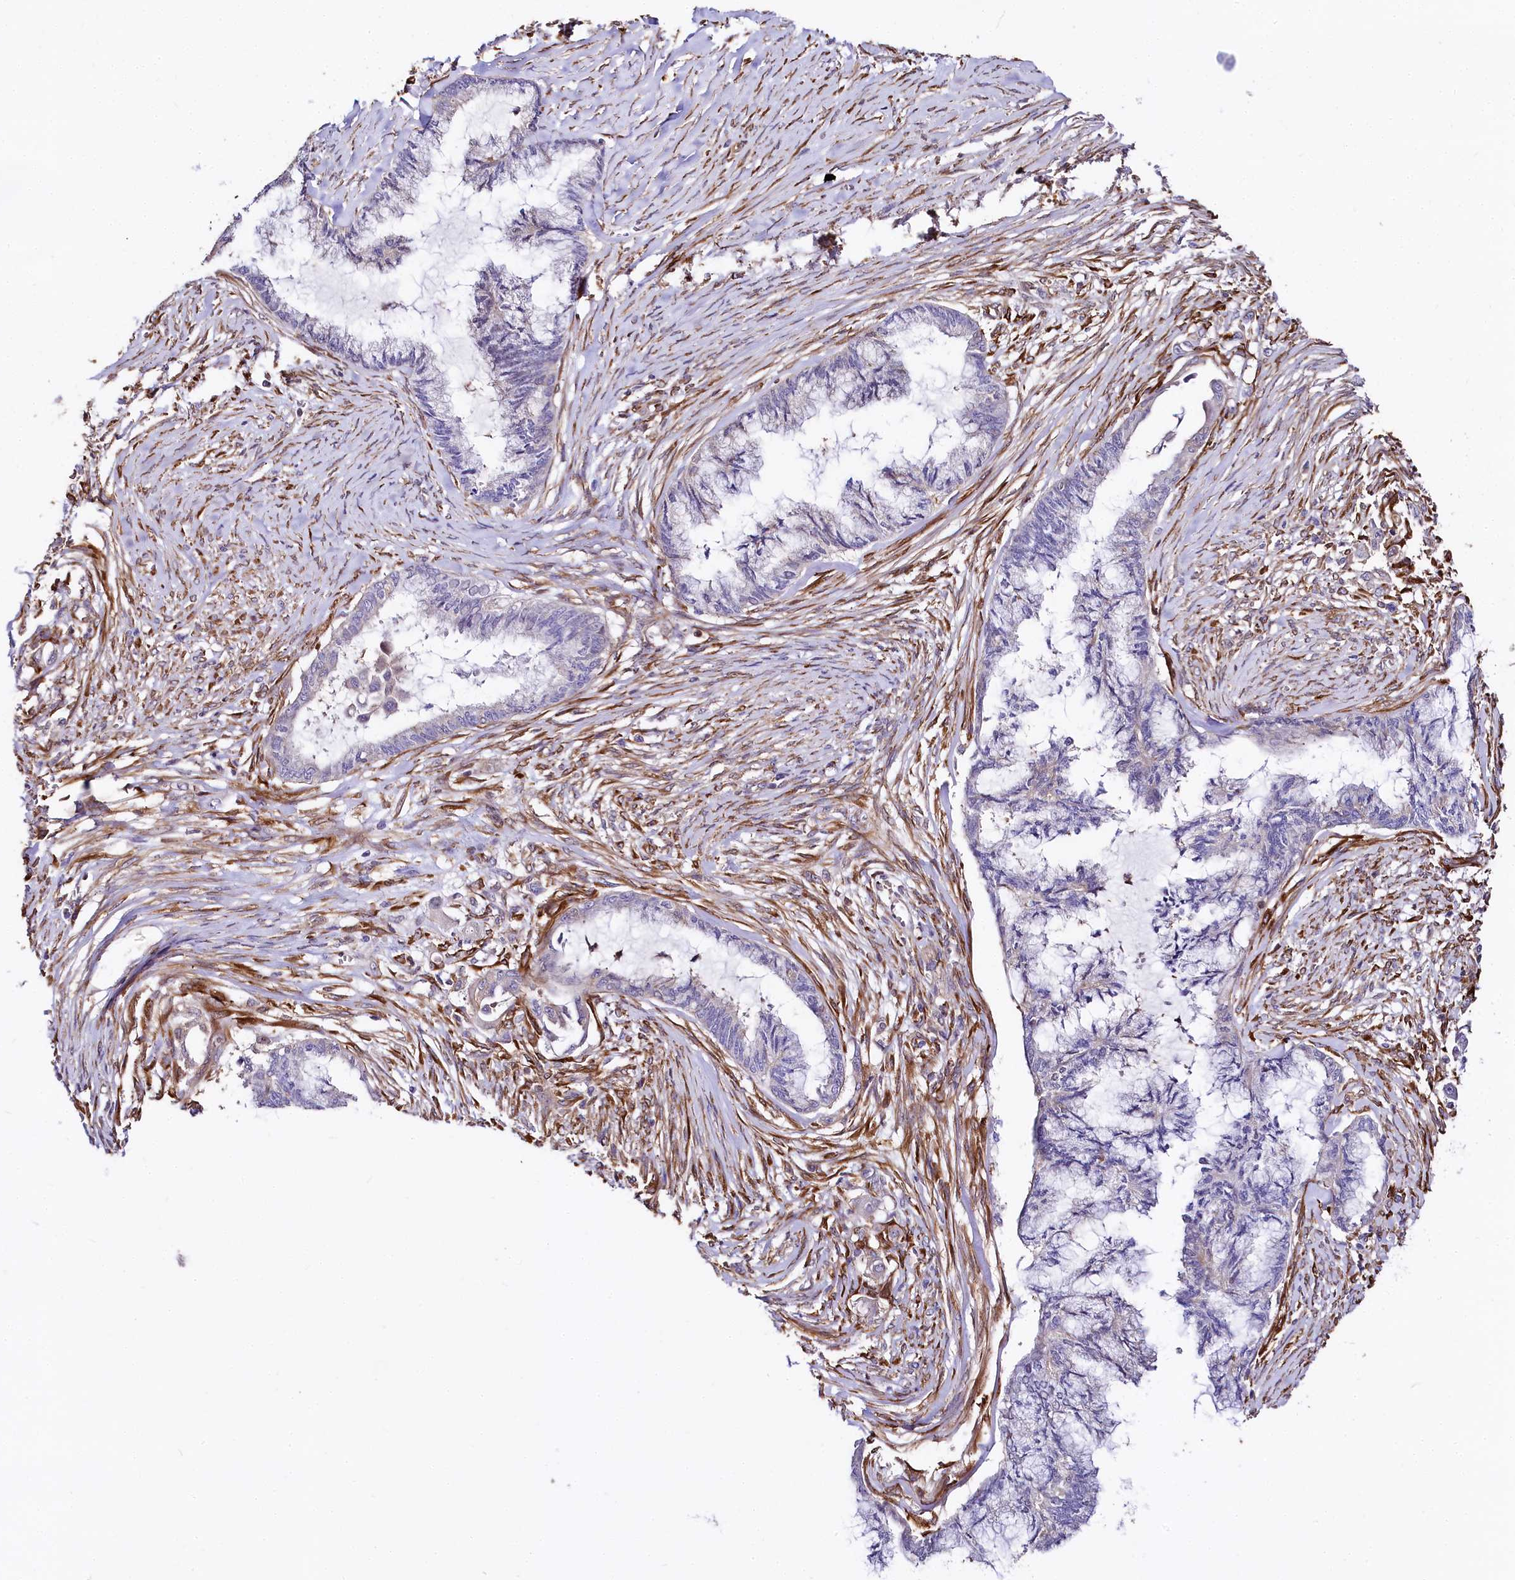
{"staining": {"intensity": "negative", "quantity": "none", "location": "none"}, "tissue": "endometrial cancer", "cell_type": "Tumor cells", "image_type": "cancer", "snomed": [{"axis": "morphology", "description": "Adenocarcinoma, NOS"}, {"axis": "topography", "description": "Endometrium"}], "caption": "The micrograph reveals no significant expression in tumor cells of adenocarcinoma (endometrial).", "gene": "FCHSD2", "patient": {"sex": "female", "age": 86}}